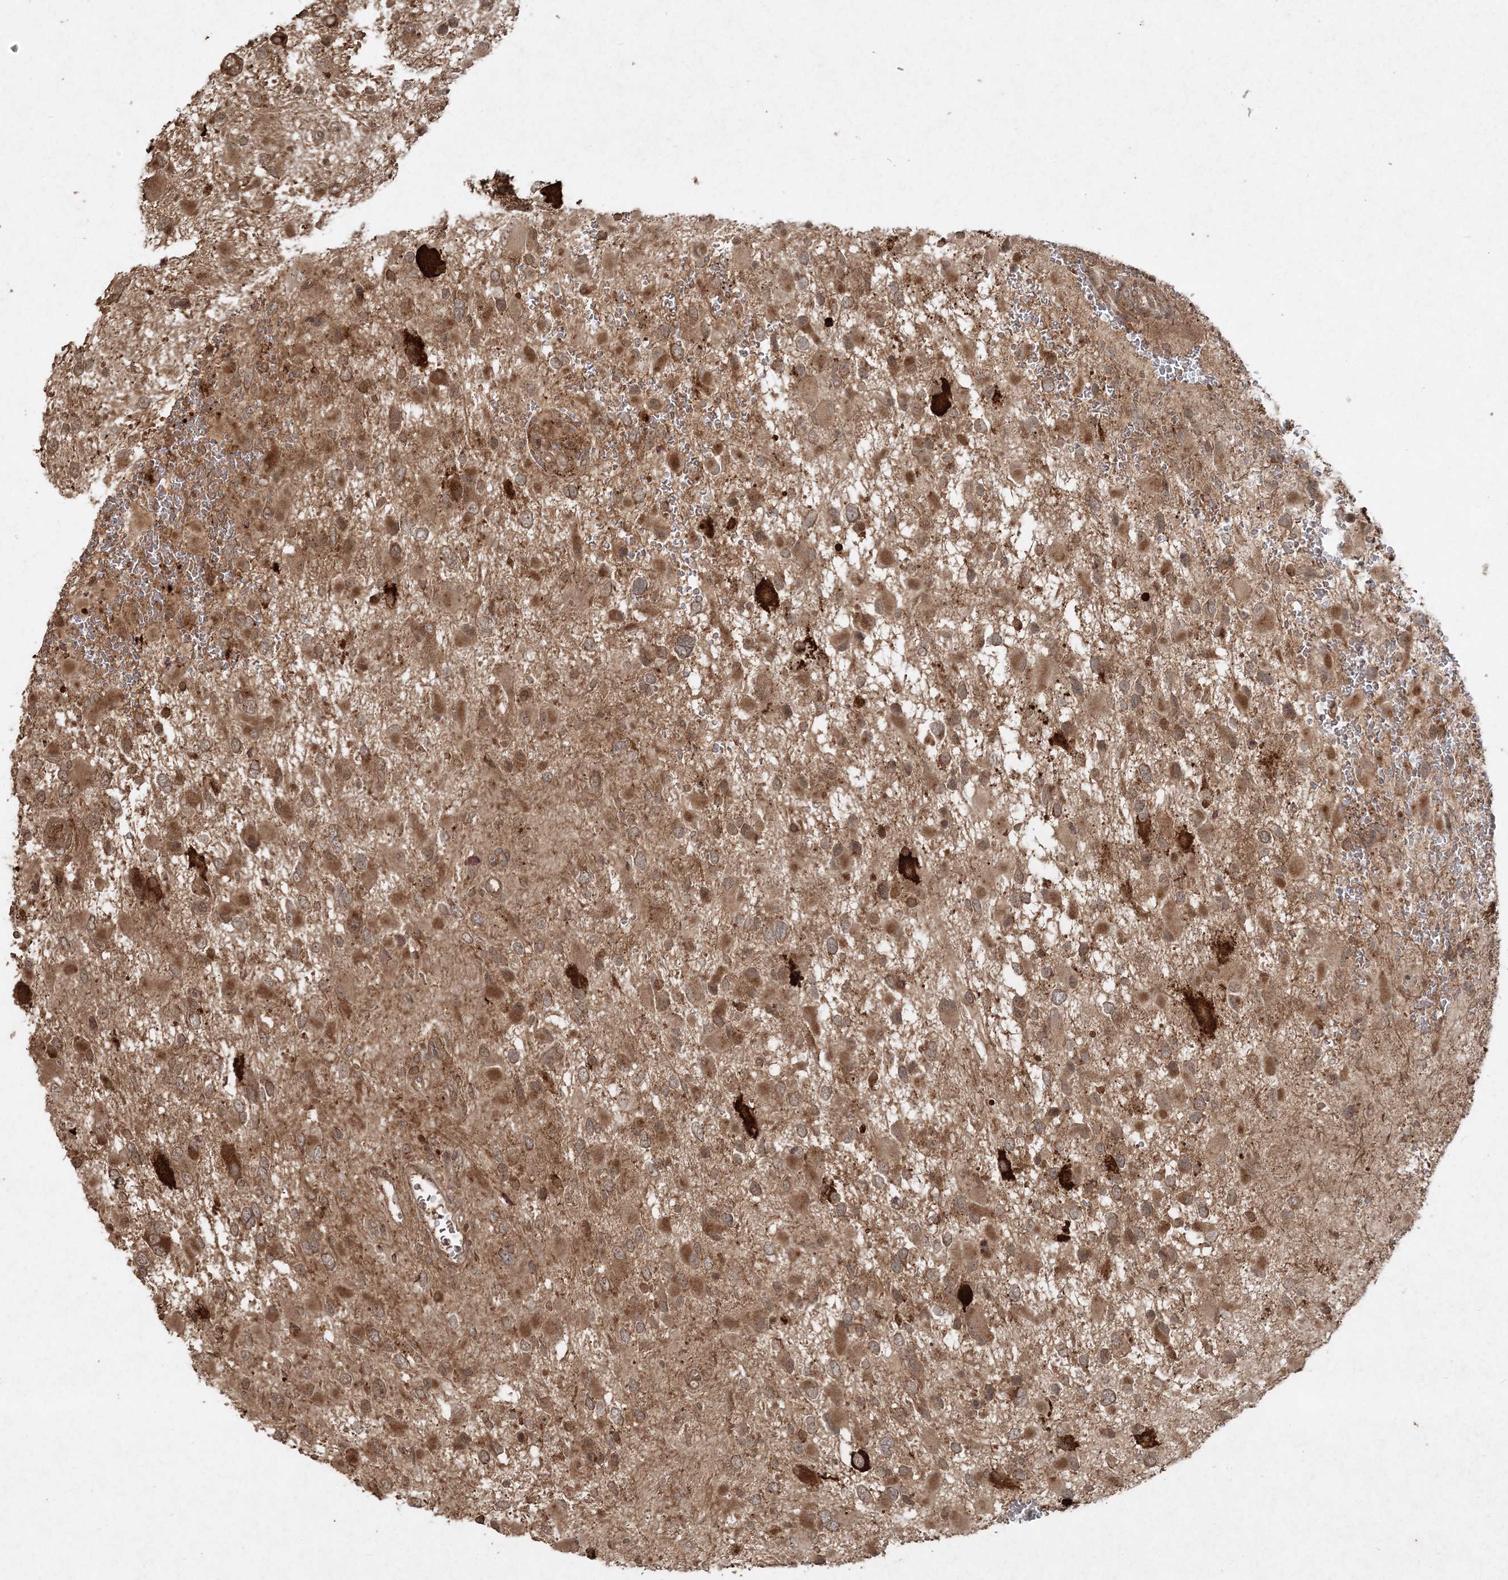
{"staining": {"intensity": "moderate", "quantity": ">75%", "location": "cytoplasmic/membranous"}, "tissue": "glioma", "cell_type": "Tumor cells", "image_type": "cancer", "snomed": [{"axis": "morphology", "description": "Glioma, malignant, High grade"}, {"axis": "topography", "description": "Brain"}], "caption": "IHC image of neoplastic tissue: human malignant high-grade glioma stained using immunohistochemistry (IHC) demonstrates medium levels of moderate protein expression localized specifically in the cytoplasmic/membranous of tumor cells, appearing as a cytoplasmic/membranous brown color.", "gene": "NARS1", "patient": {"sex": "male", "age": 53}}